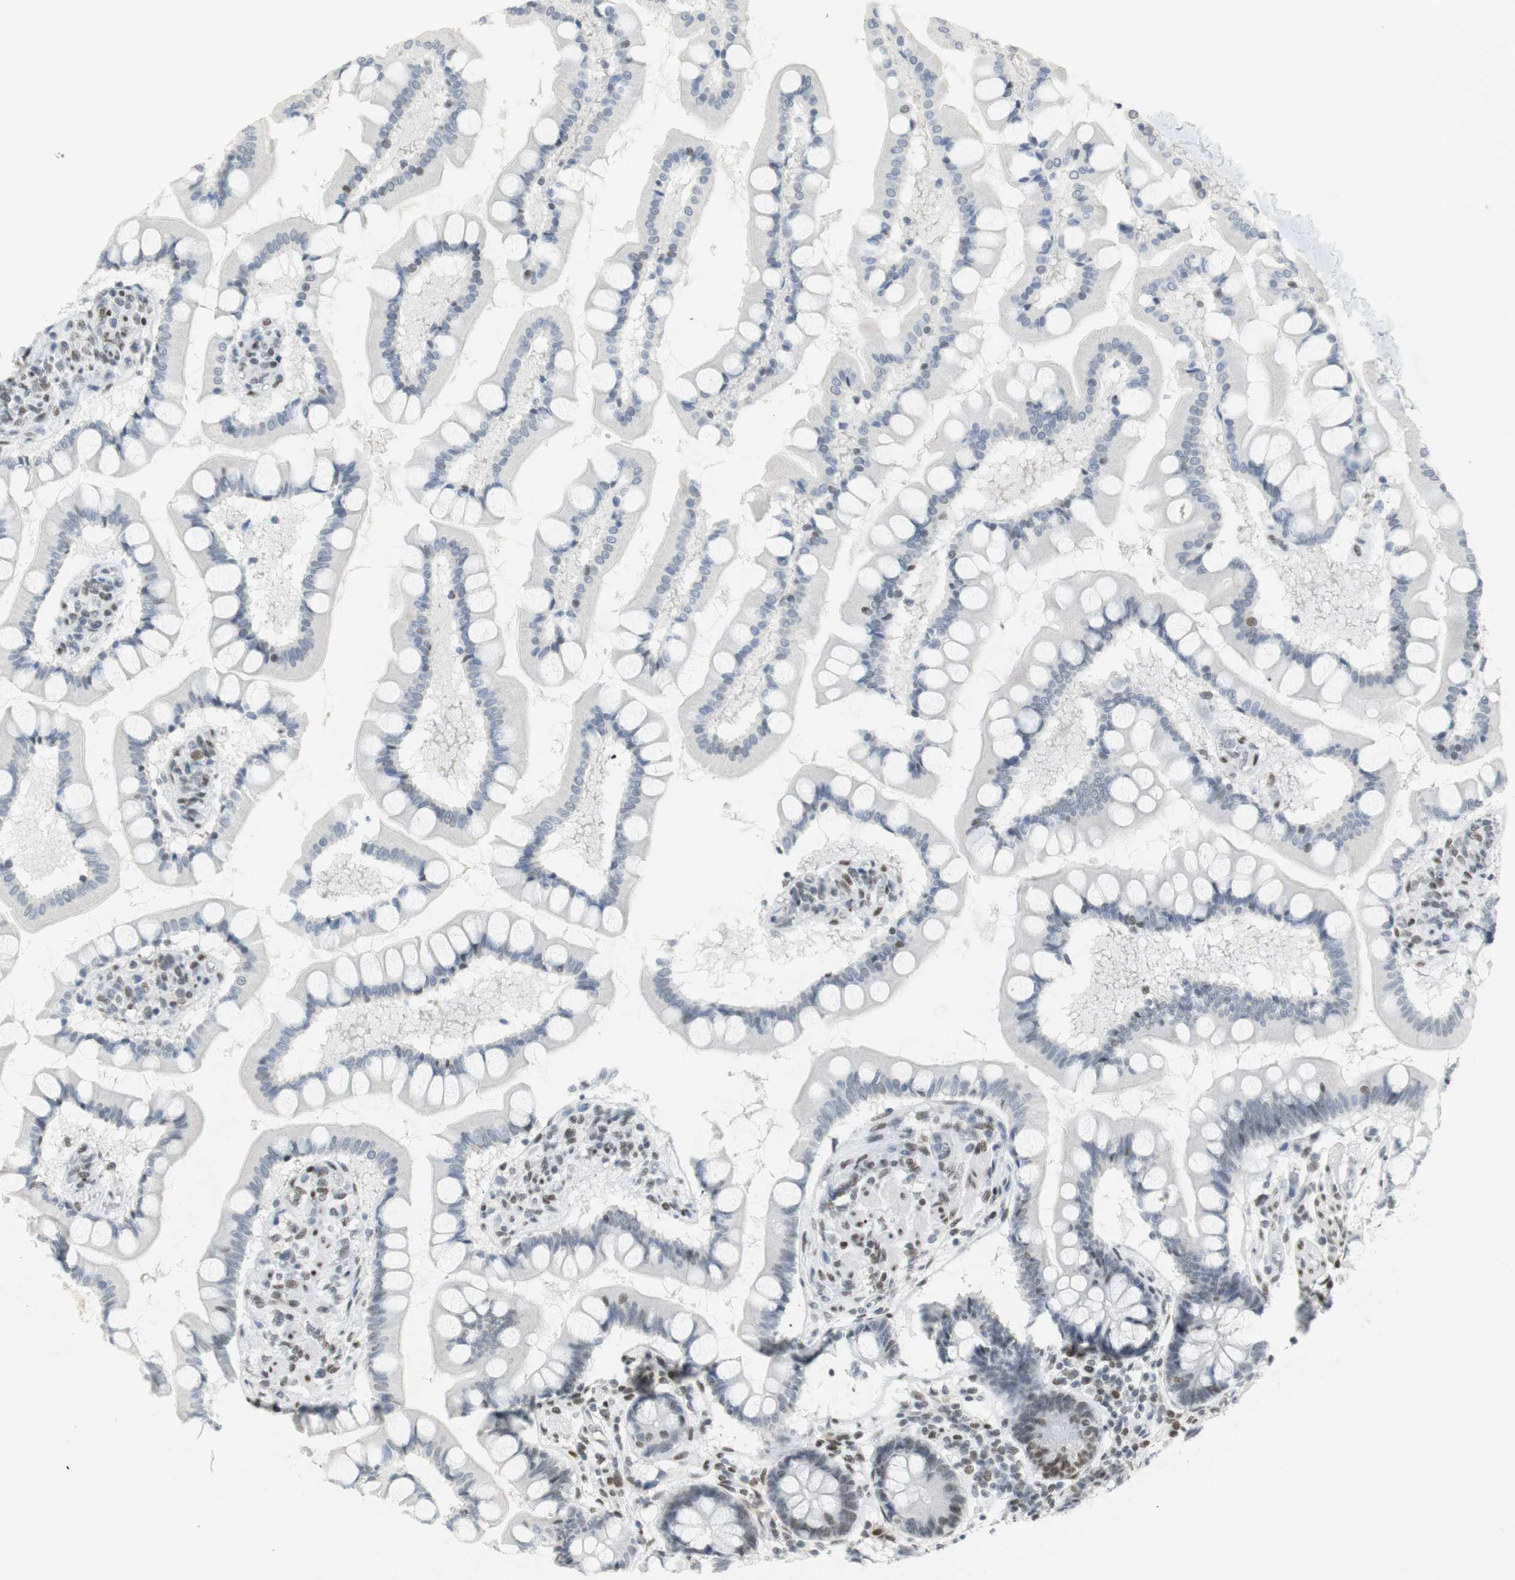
{"staining": {"intensity": "moderate", "quantity": "<25%", "location": "nuclear"}, "tissue": "small intestine", "cell_type": "Glandular cells", "image_type": "normal", "snomed": [{"axis": "morphology", "description": "Normal tissue, NOS"}, {"axis": "topography", "description": "Small intestine"}], "caption": "This image exhibits immunohistochemistry staining of benign small intestine, with low moderate nuclear positivity in about <25% of glandular cells.", "gene": "BMI1", "patient": {"sex": "male", "age": 41}}